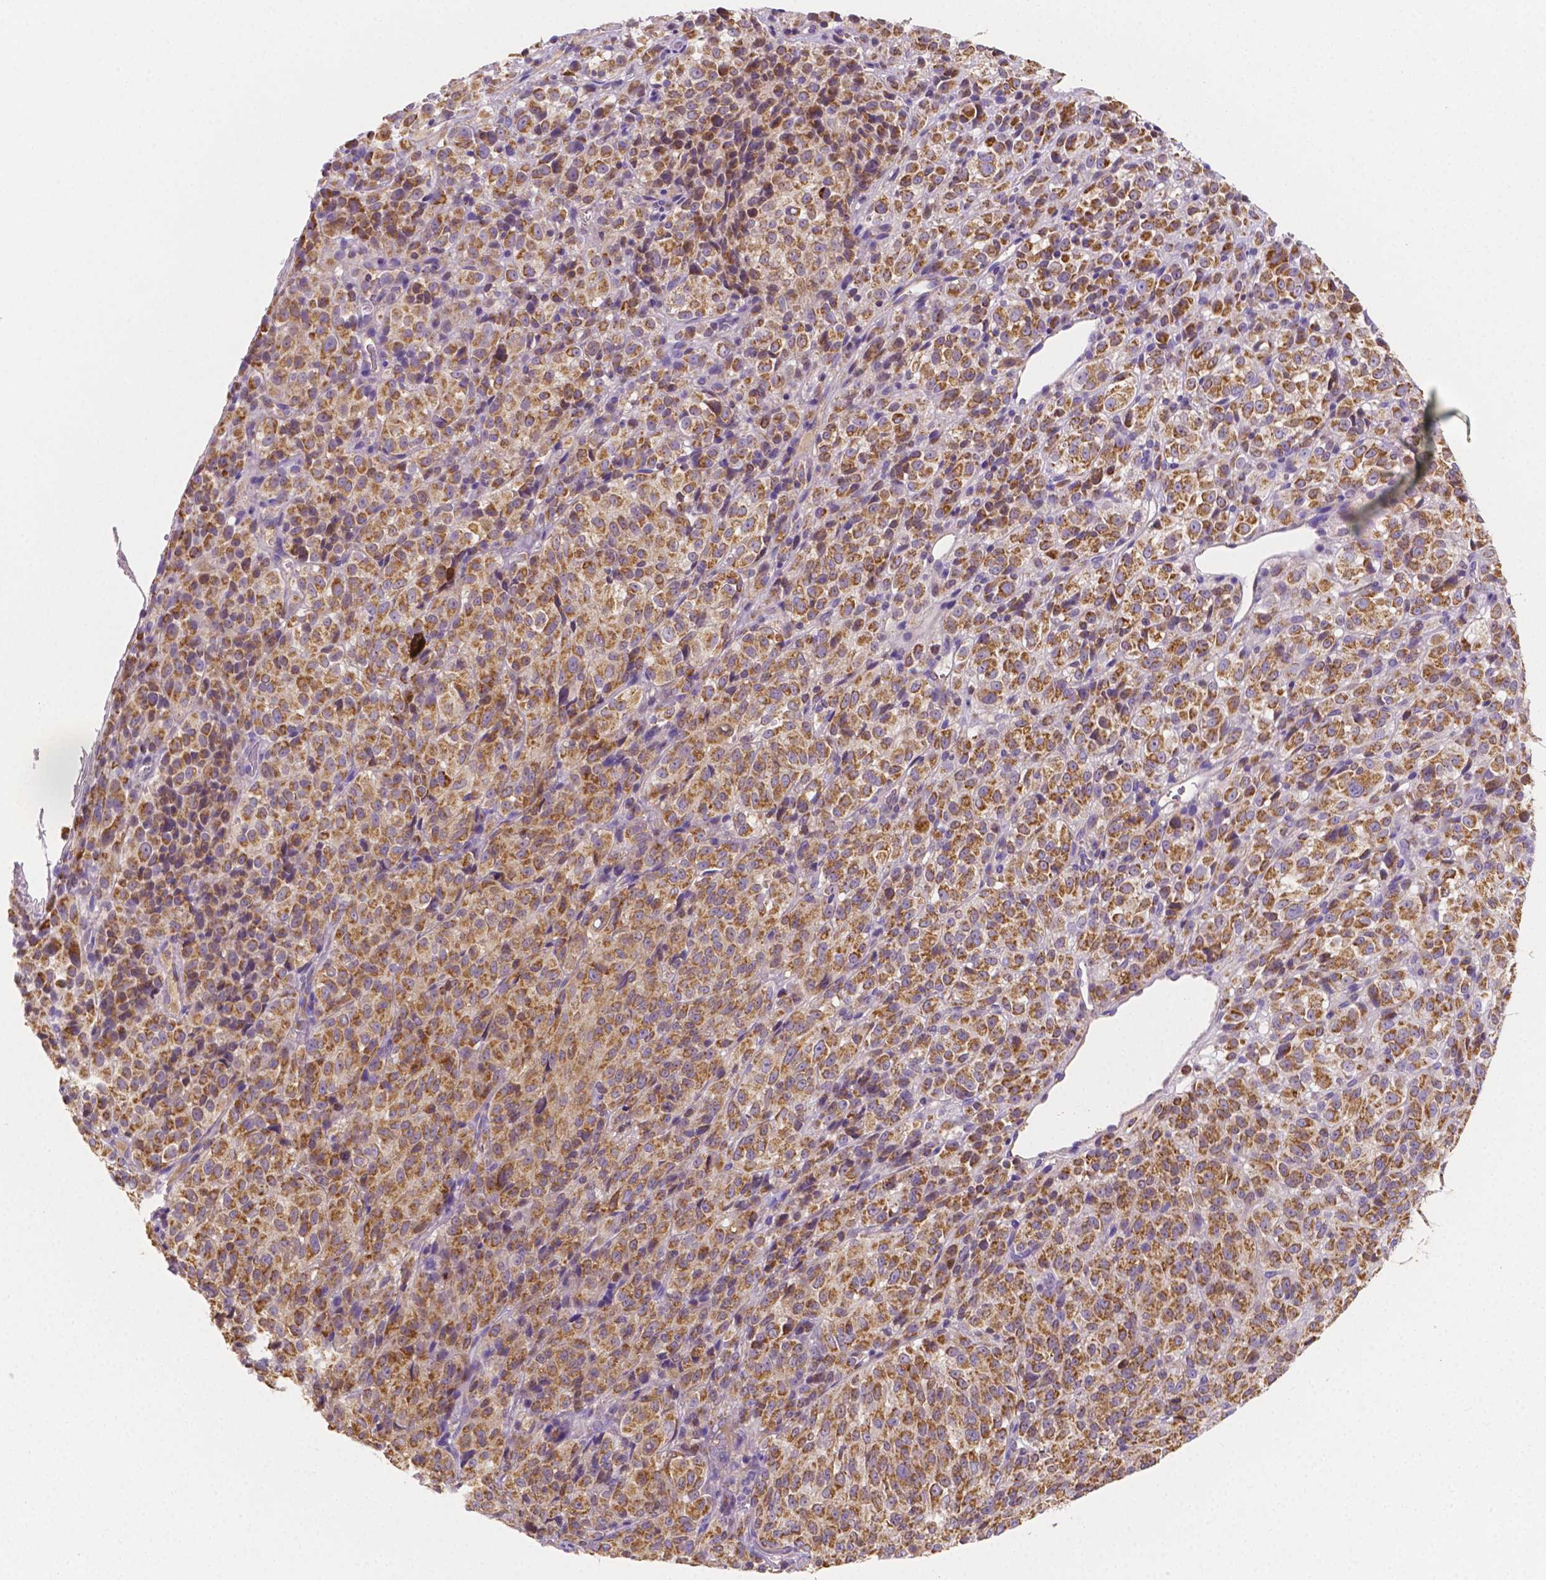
{"staining": {"intensity": "moderate", "quantity": ">75%", "location": "cytoplasmic/membranous"}, "tissue": "melanoma", "cell_type": "Tumor cells", "image_type": "cancer", "snomed": [{"axis": "morphology", "description": "Malignant melanoma, Metastatic site"}, {"axis": "topography", "description": "Brain"}], "caption": "Immunohistochemistry (IHC) micrograph of malignant melanoma (metastatic site) stained for a protein (brown), which displays medium levels of moderate cytoplasmic/membranous positivity in about >75% of tumor cells.", "gene": "SGTB", "patient": {"sex": "female", "age": 56}}